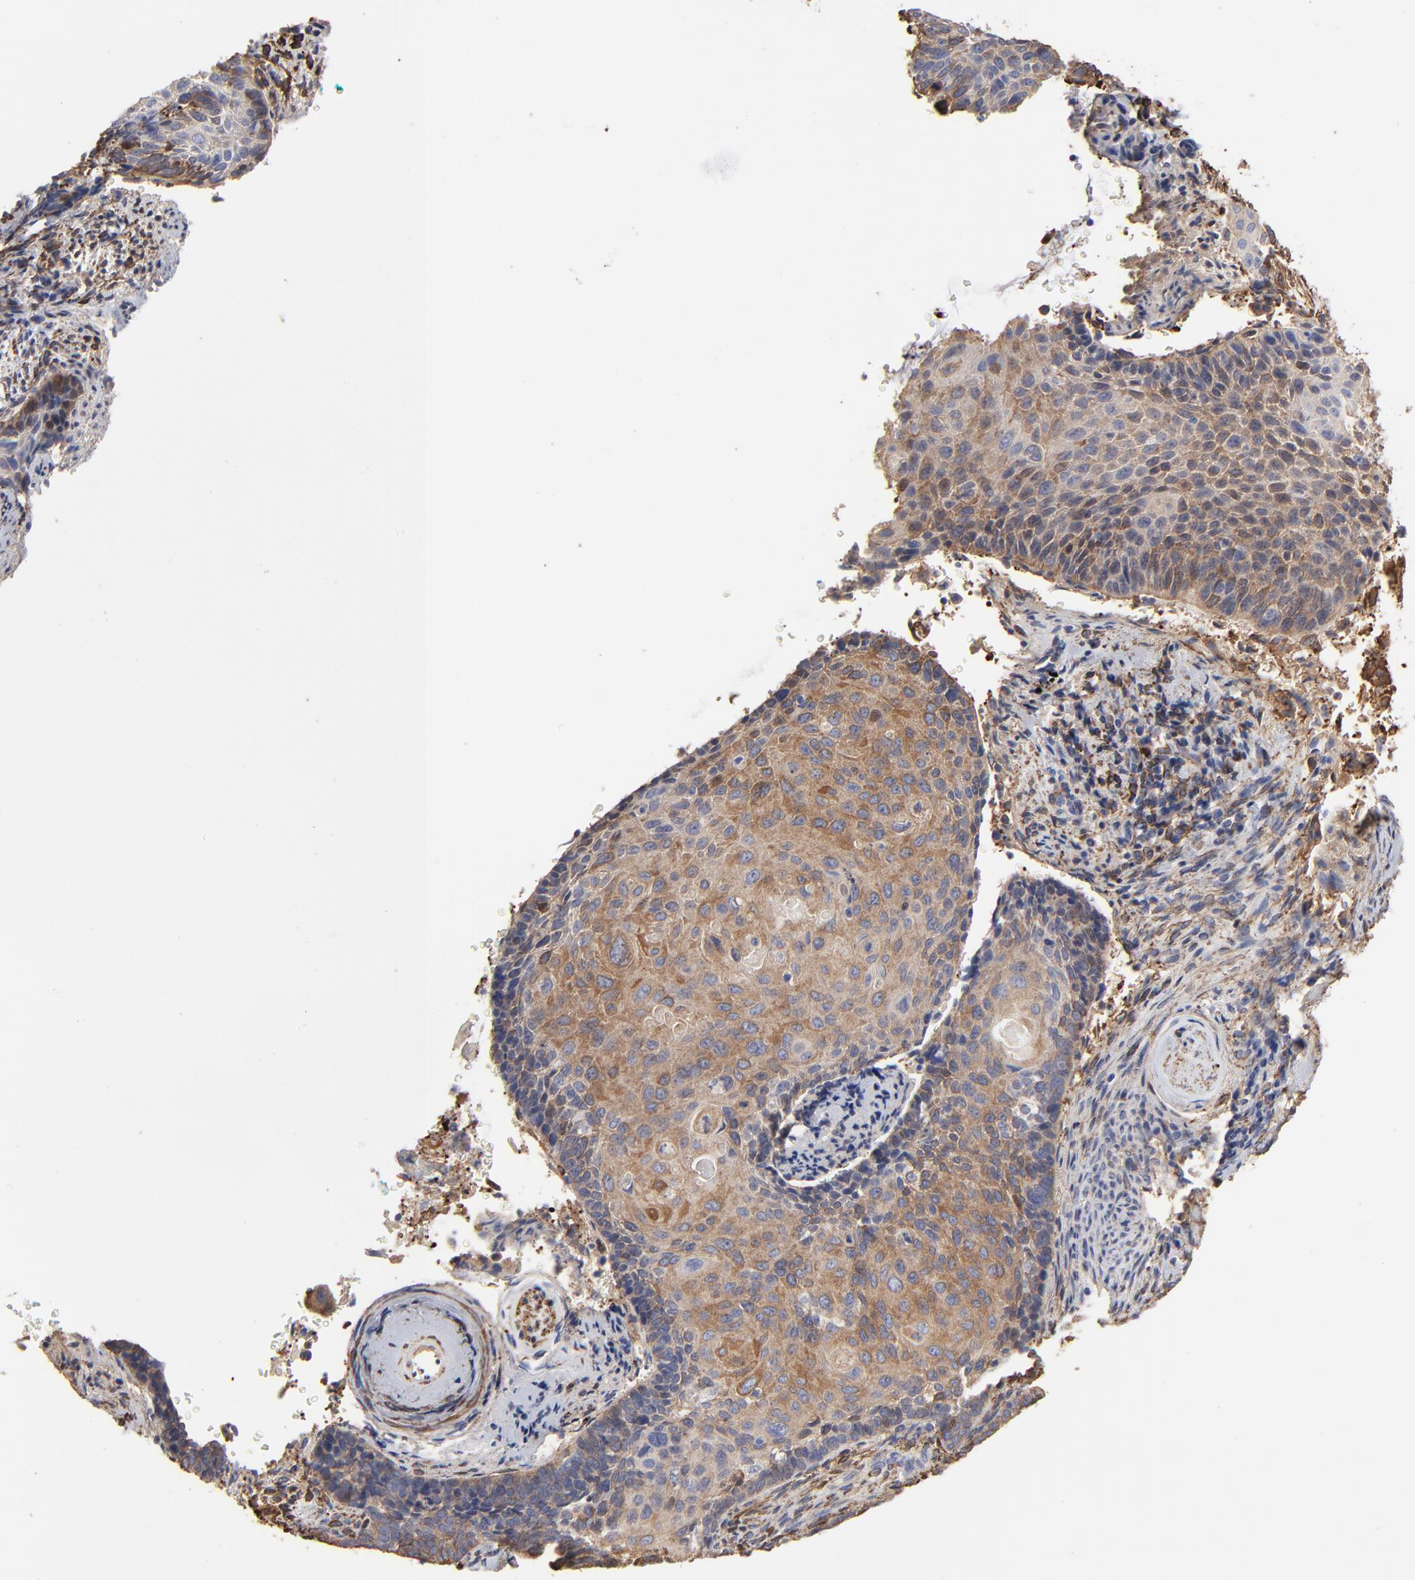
{"staining": {"intensity": "moderate", "quantity": ">75%", "location": "cytoplasmic/membranous"}, "tissue": "cervical cancer", "cell_type": "Tumor cells", "image_type": "cancer", "snomed": [{"axis": "morphology", "description": "Squamous cell carcinoma, NOS"}, {"axis": "topography", "description": "Cervix"}], "caption": "A photomicrograph of human cervical cancer (squamous cell carcinoma) stained for a protein shows moderate cytoplasmic/membranous brown staining in tumor cells. (Brightfield microscopy of DAB IHC at high magnification).", "gene": "CILP", "patient": {"sex": "female", "age": 33}}